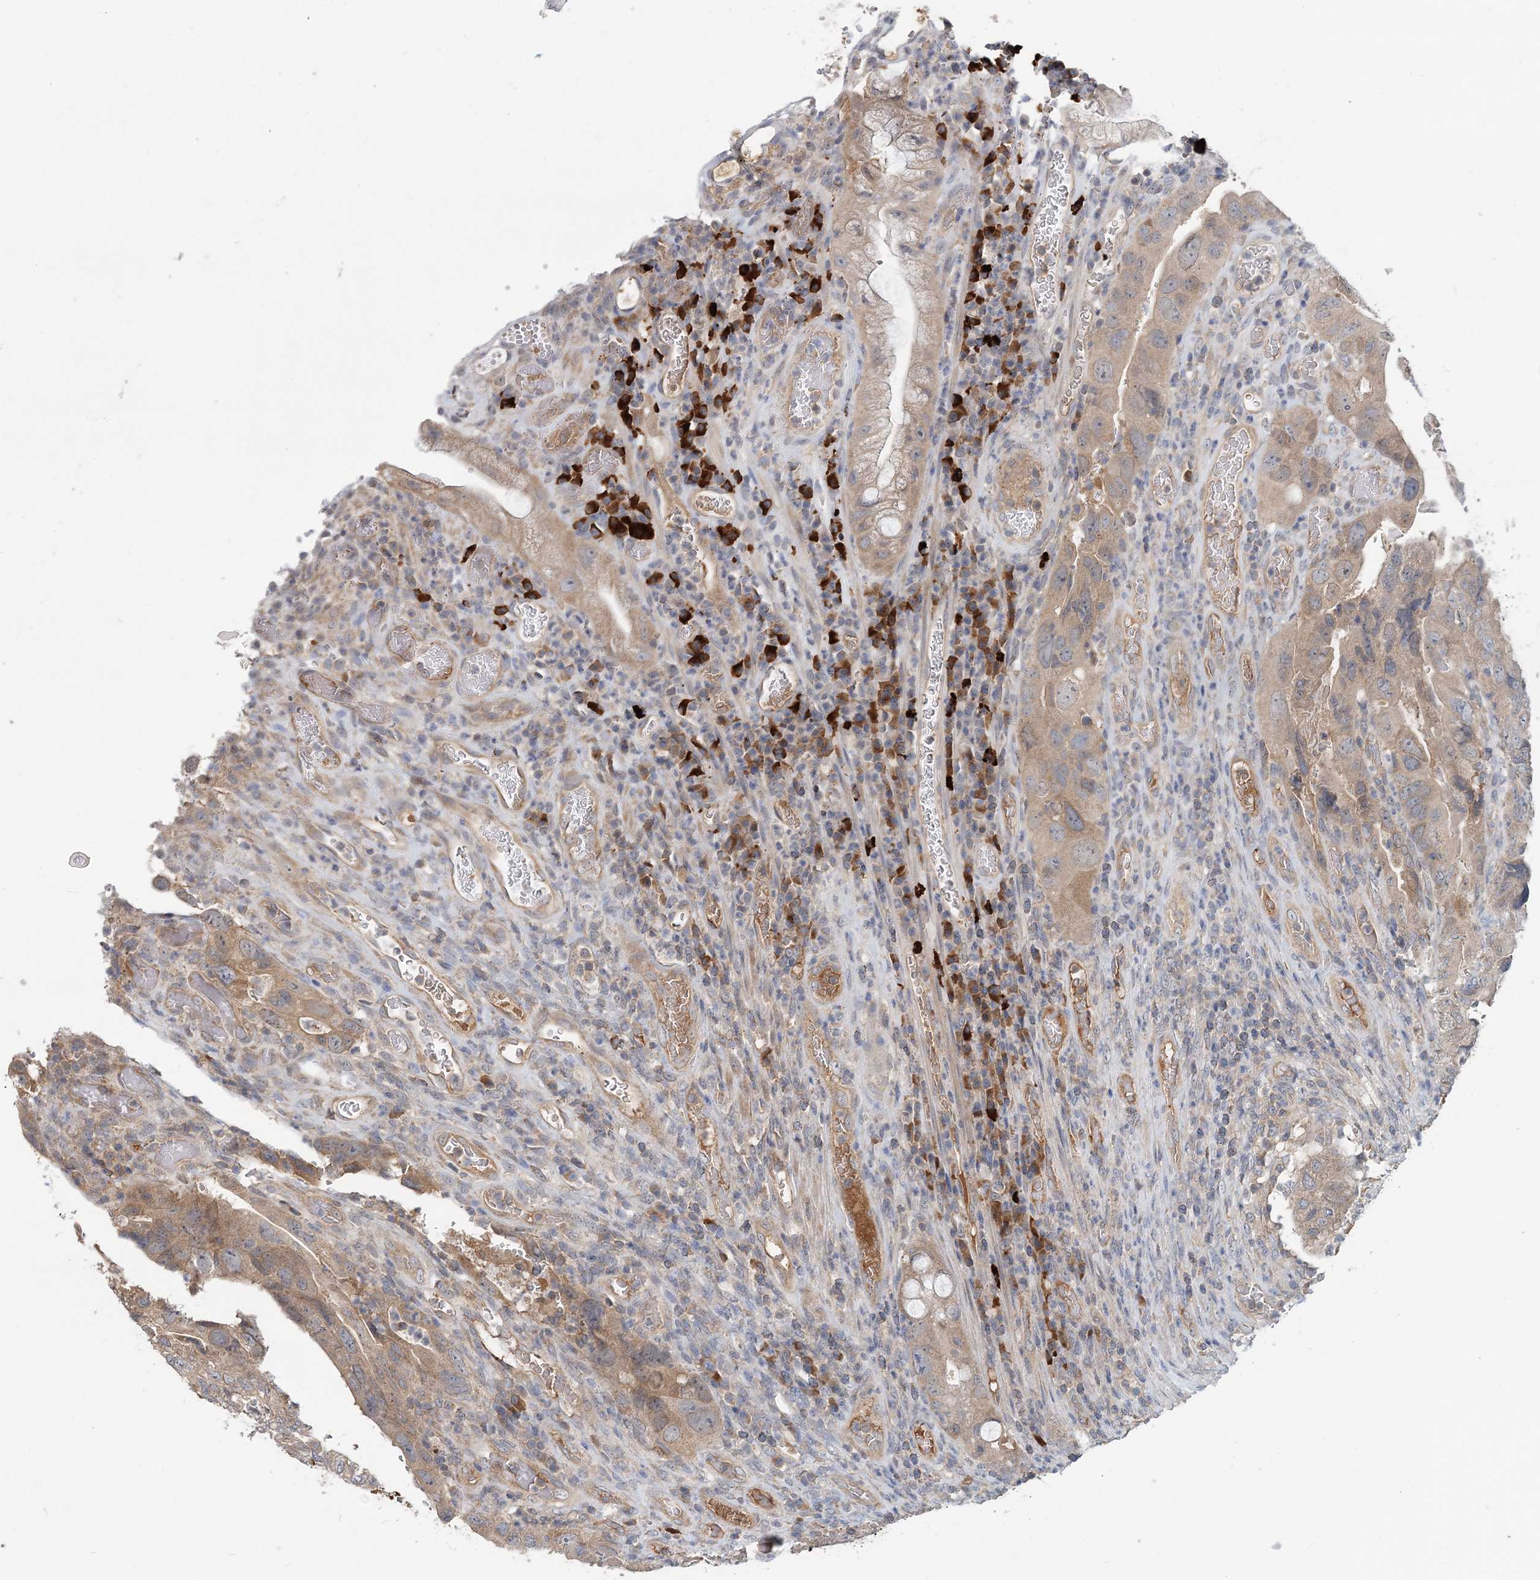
{"staining": {"intensity": "weak", "quantity": "25%-75%", "location": "cytoplasmic/membranous"}, "tissue": "colorectal cancer", "cell_type": "Tumor cells", "image_type": "cancer", "snomed": [{"axis": "morphology", "description": "Adenocarcinoma, NOS"}, {"axis": "topography", "description": "Rectum"}], "caption": "DAB immunohistochemical staining of human colorectal adenocarcinoma shows weak cytoplasmic/membranous protein staining in about 25%-75% of tumor cells.", "gene": "RNF25", "patient": {"sex": "male", "age": 63}}